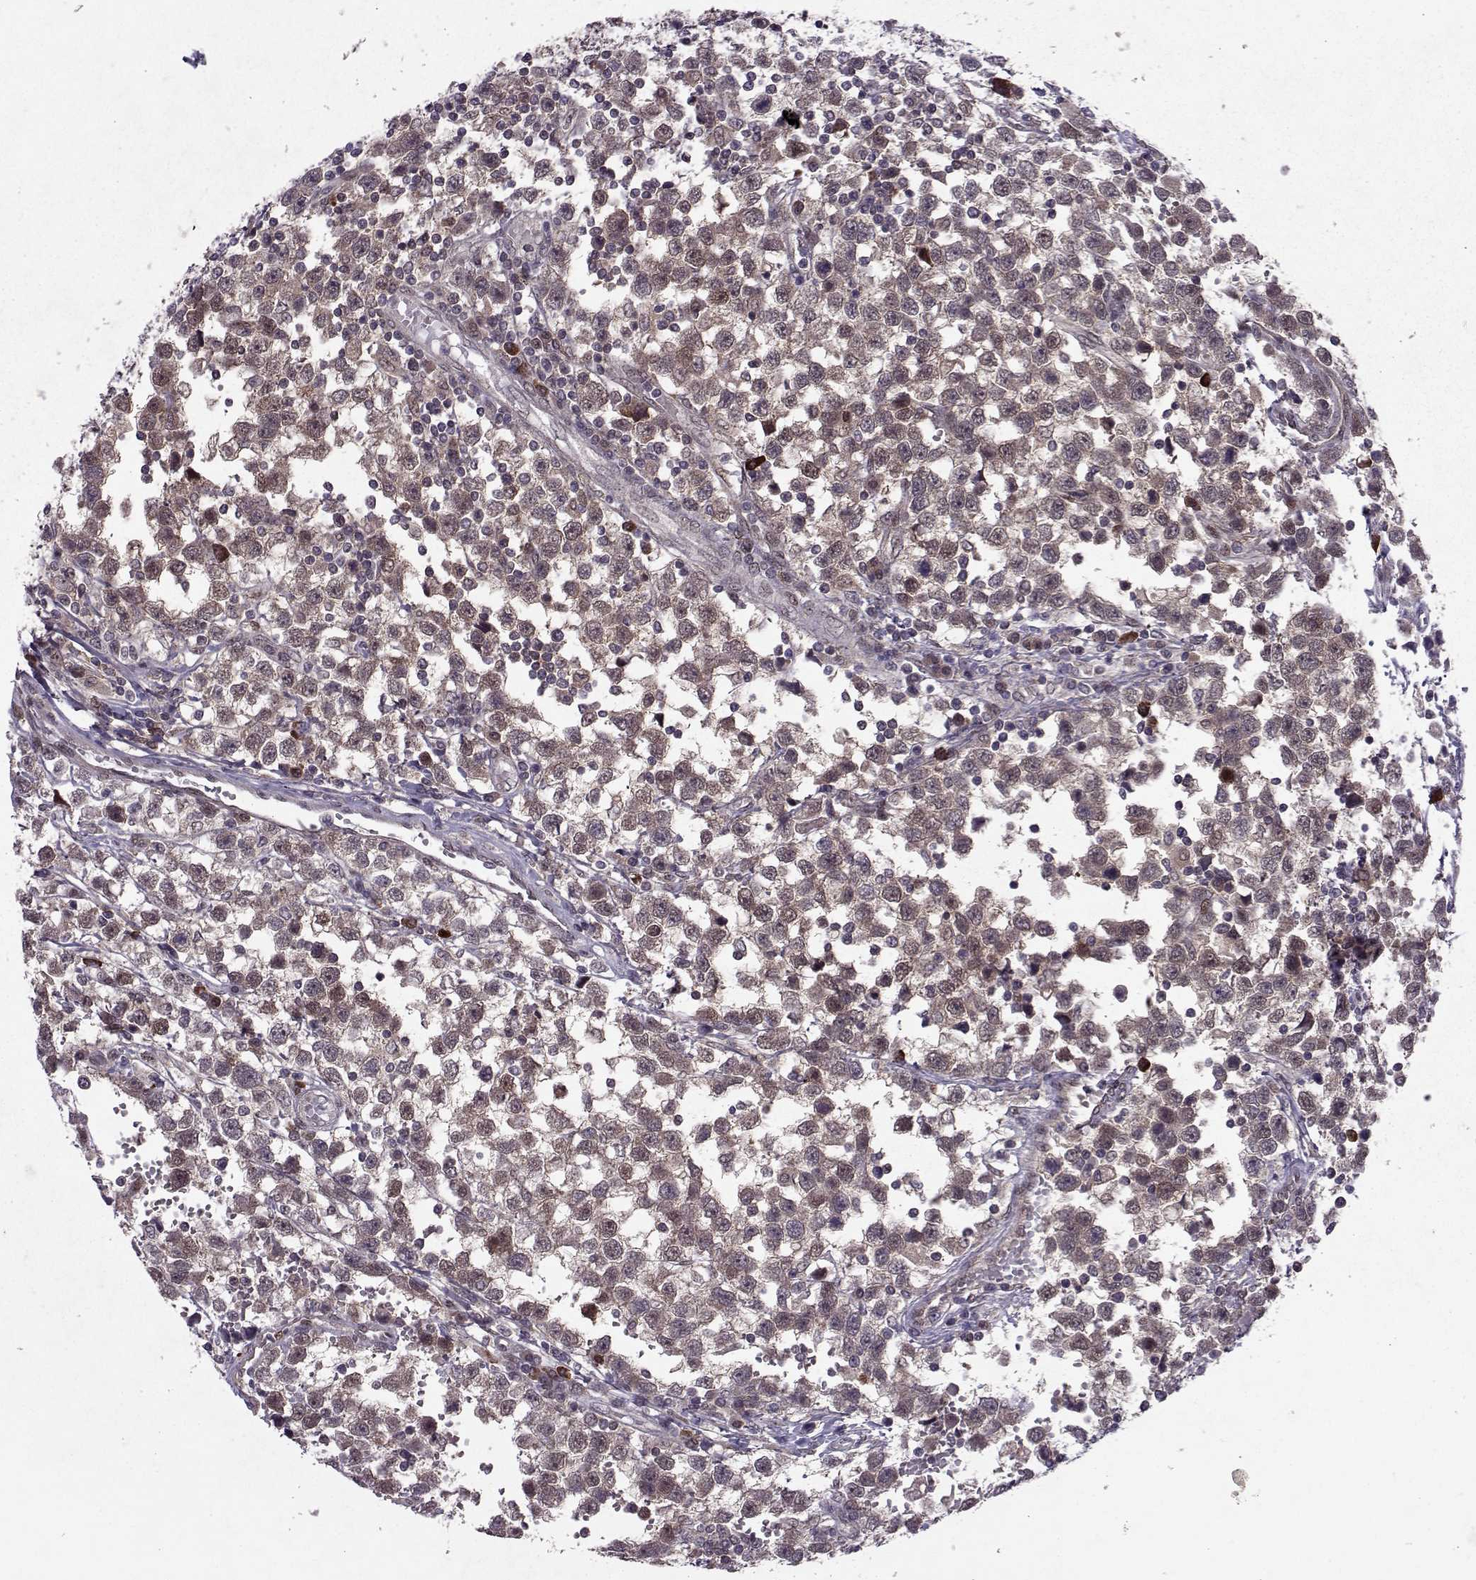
{"staining": {"intensity": "moderate", "quantity": ">75%", "location": "cytoplasmic/membranous"}, "tissue": "testis cancer", "cell_type": "Tumor cells", "image_type": "cancer", "snomed": [{"axis": "morphology", "description": "Seminoma, NOS"}, {"axis": "topography", "description": "Testis"}], "caption": "This image demonstrates testis seminoma stained with immunohistochemistry (IHC) to label a protein in brown. The cytoplasmic/membranous of tumor cells show moderate positivity for the protein. Nuclei are counter-stained blue.", "gene": "CDK4", "patient": {"sex": "male", "age": 34}}